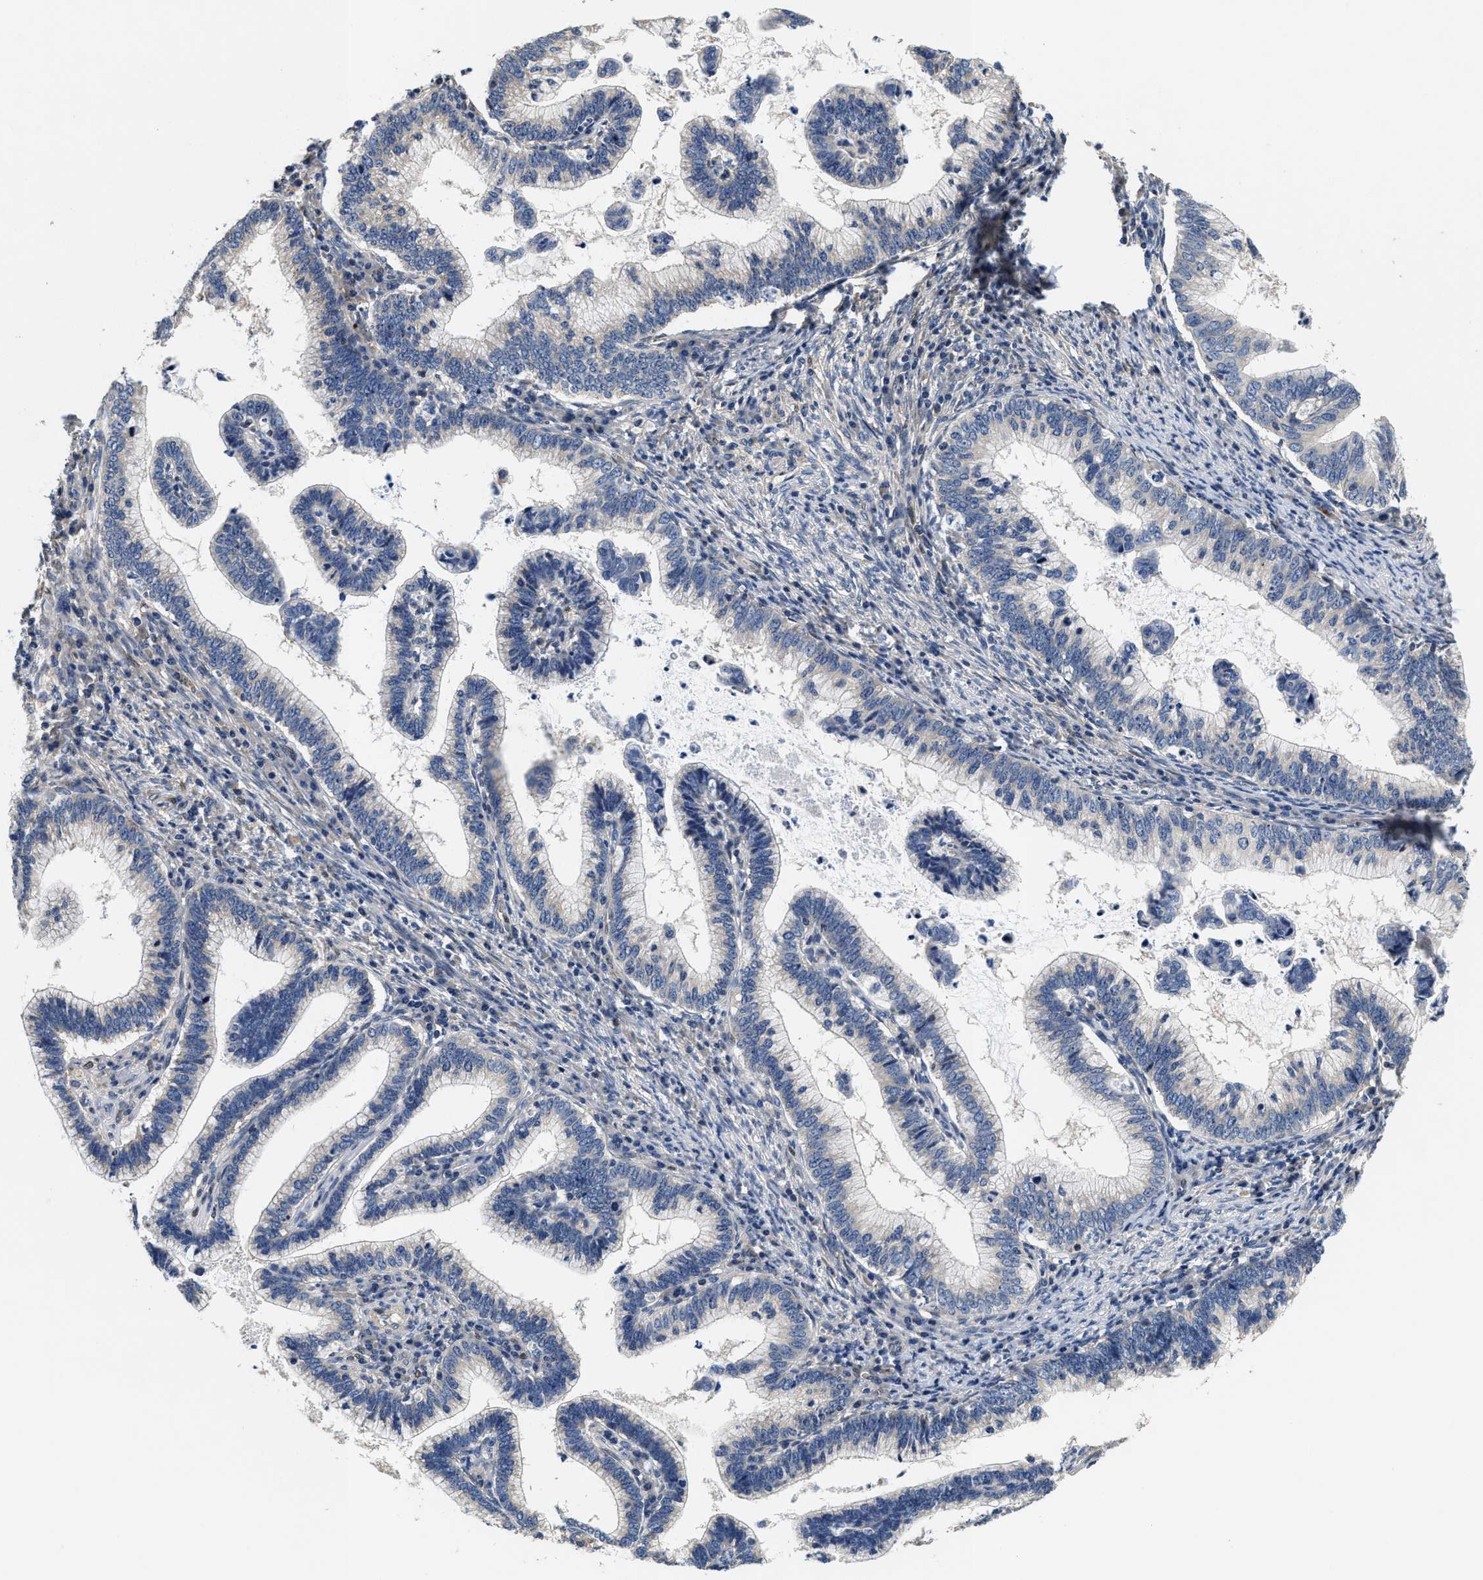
{"staining": {"intensity": "negative", "quantity": "none", "location": "none"}, "tissue": "cervical cancer", "cell_type": "Tumor cells", "image_type": "cancer", "snomed": [{"axis": "morphology", "description": "Adenocarcinoma, NOS"}, {"axis": "topography", "description": "Cervix"}], "caption": "Tumor cells show no significant protein positivity in cervical cancer (adenocarcinoma).", "gene": "ANKIB1", "patient": {"sex": "female", "age": 36}}